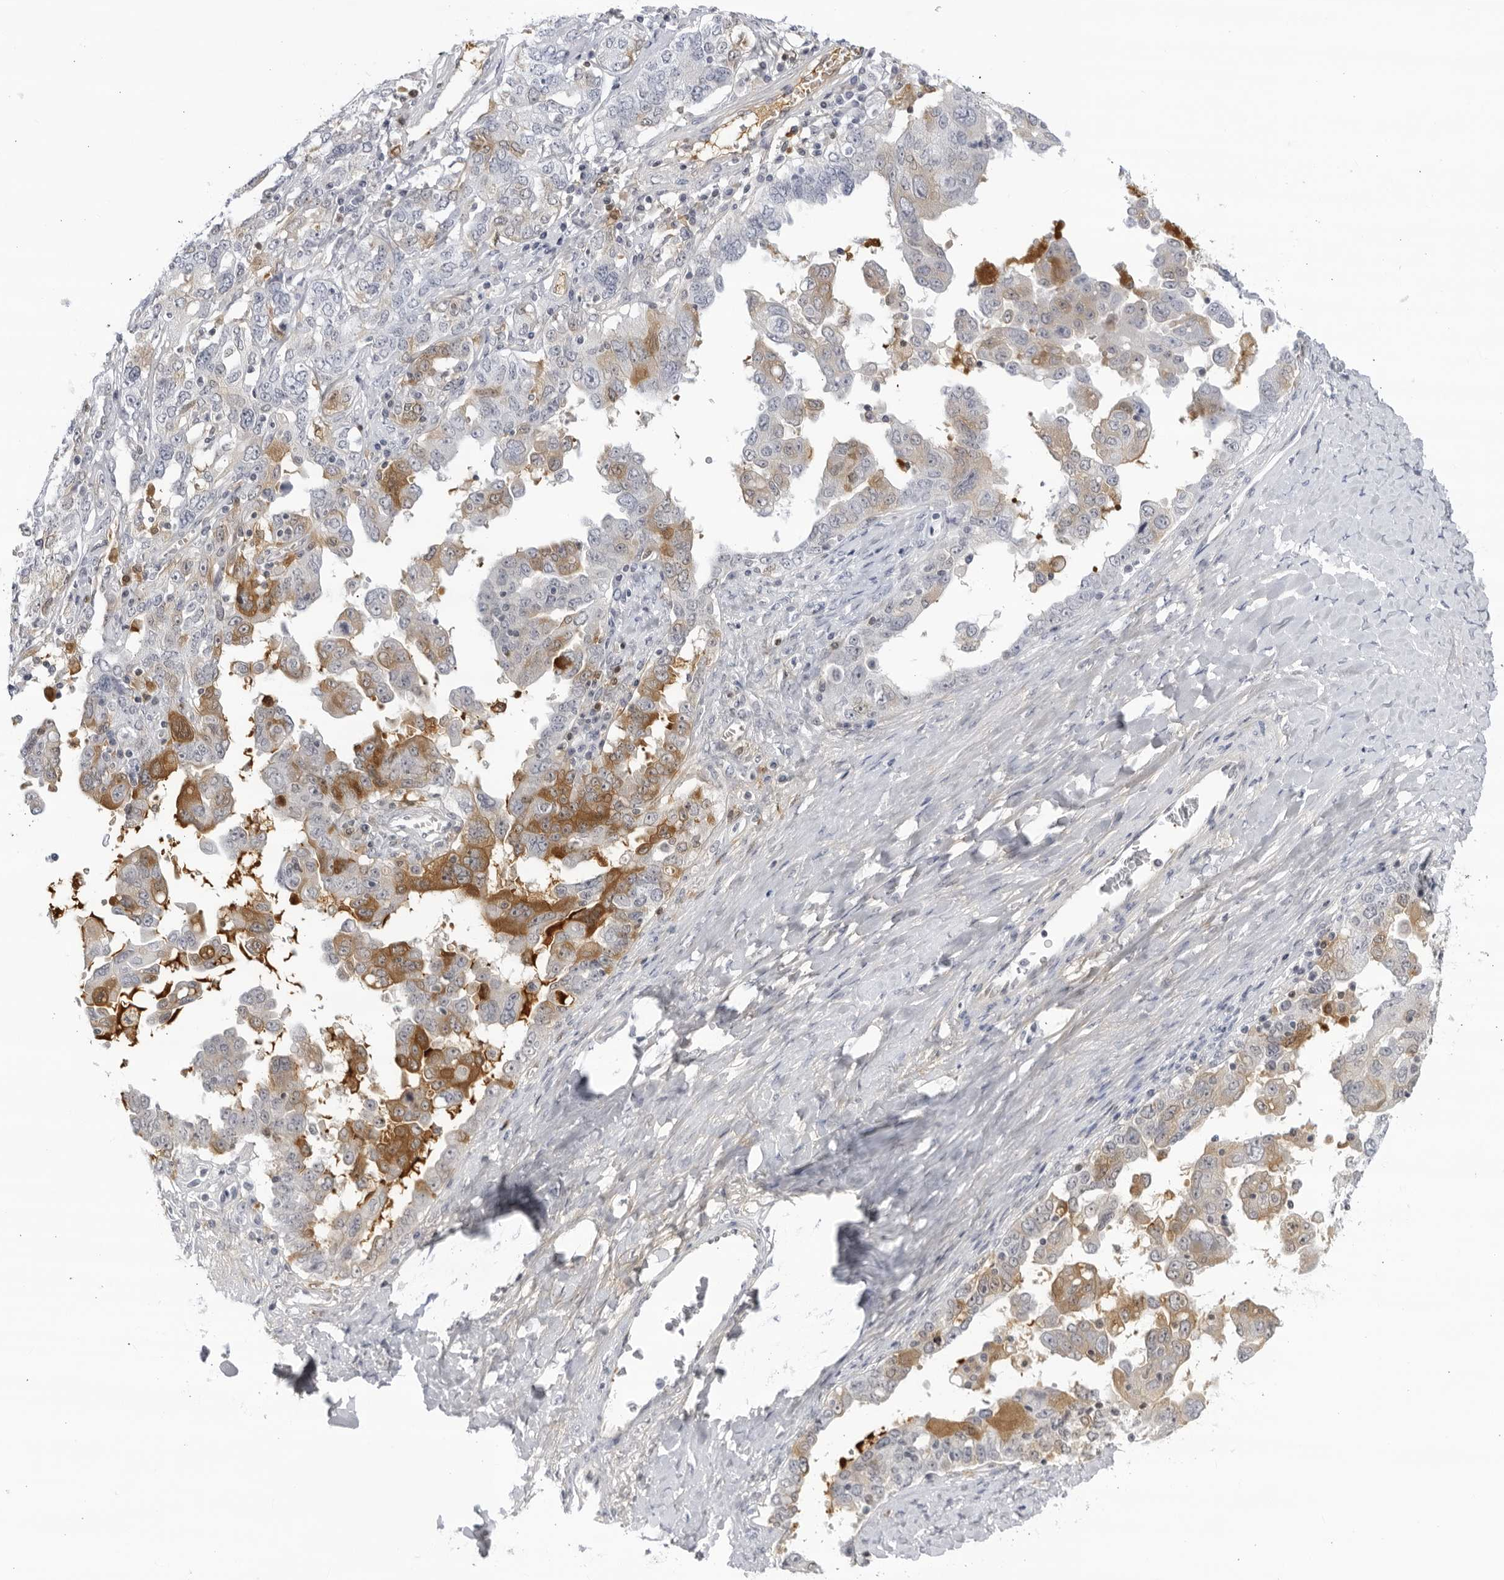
{"staining": {"intensity": "moderate", "quantity": "<25%", "location": "cytoplasmic/membranous"}, "tissue": "ovarian cancer", "cell_type": "Tumor cells", "image_type": "cancer", "snomed": [{"axis": "morphology", "description": "Carcinoma, endometroid"}, {"axis": "topography", "description": "Ovary"}], "caption": "Protein expression analysis of human endometroid carcinoma (ovarian) reveals moderate cytoplasmic/membranous positivity in about <25% of tumor cells.", "gene": "CNBD1", "patient": {"sex": "female", "age": 62}}